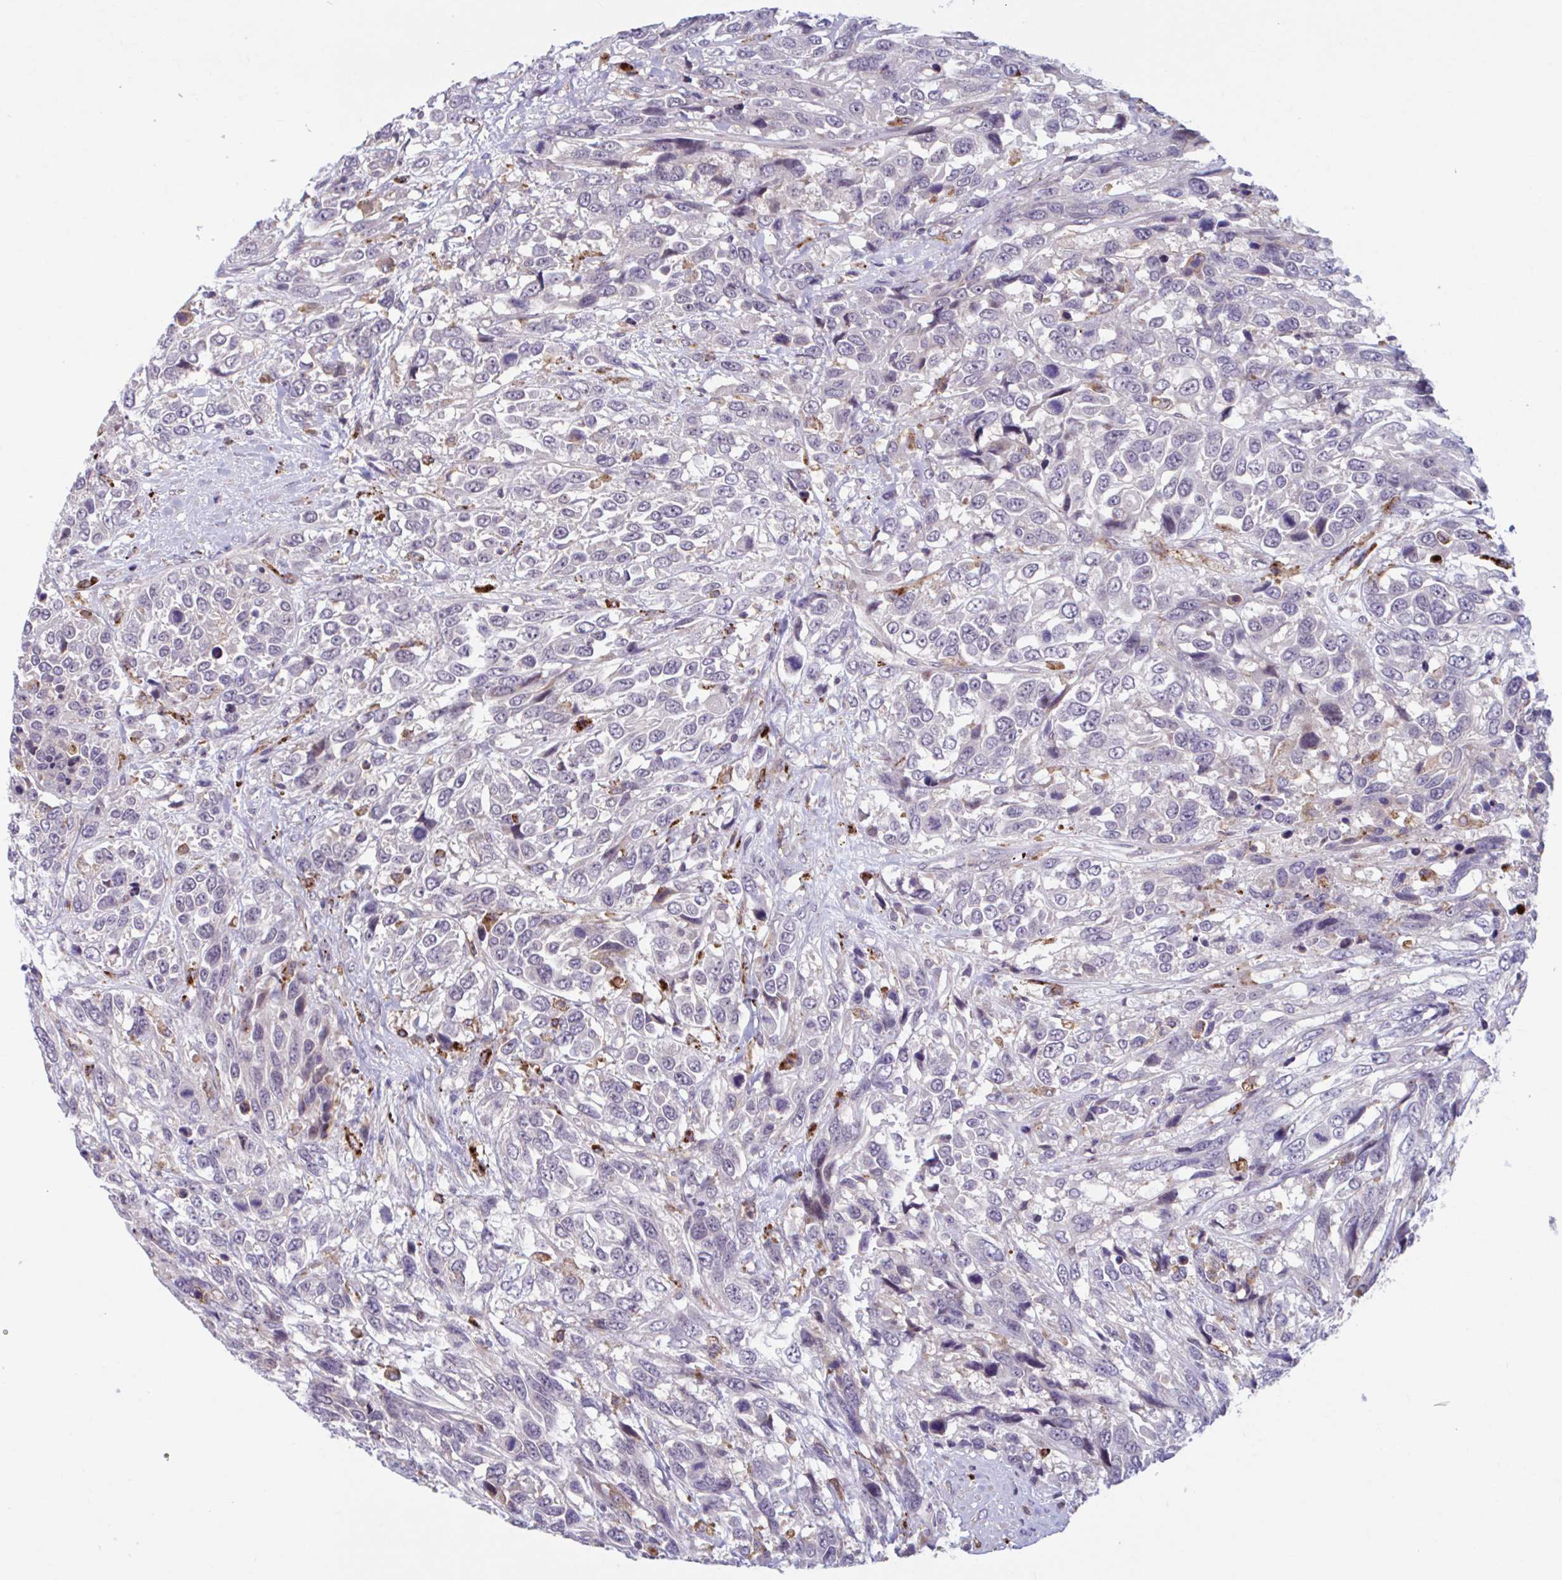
{"staining": {"intensity": "negative", "quantity": "none", "location": "none"}, "tissue": "urothelial cancer", "cell_type": "Tumor cells", "image_type": "cancer", "snomed": [{"axis": "morphology", "description": "Urothelial carcinoma, High grade"}, {"axis": "topography", "description": "Urinary bladder"}], "caption": "Immunohistochemistry (IHC) of human urothelial cancer shows no positivity in tumor cells.", "gene": "ADAT3", "patient": {"sex": "female", "age": 70}}